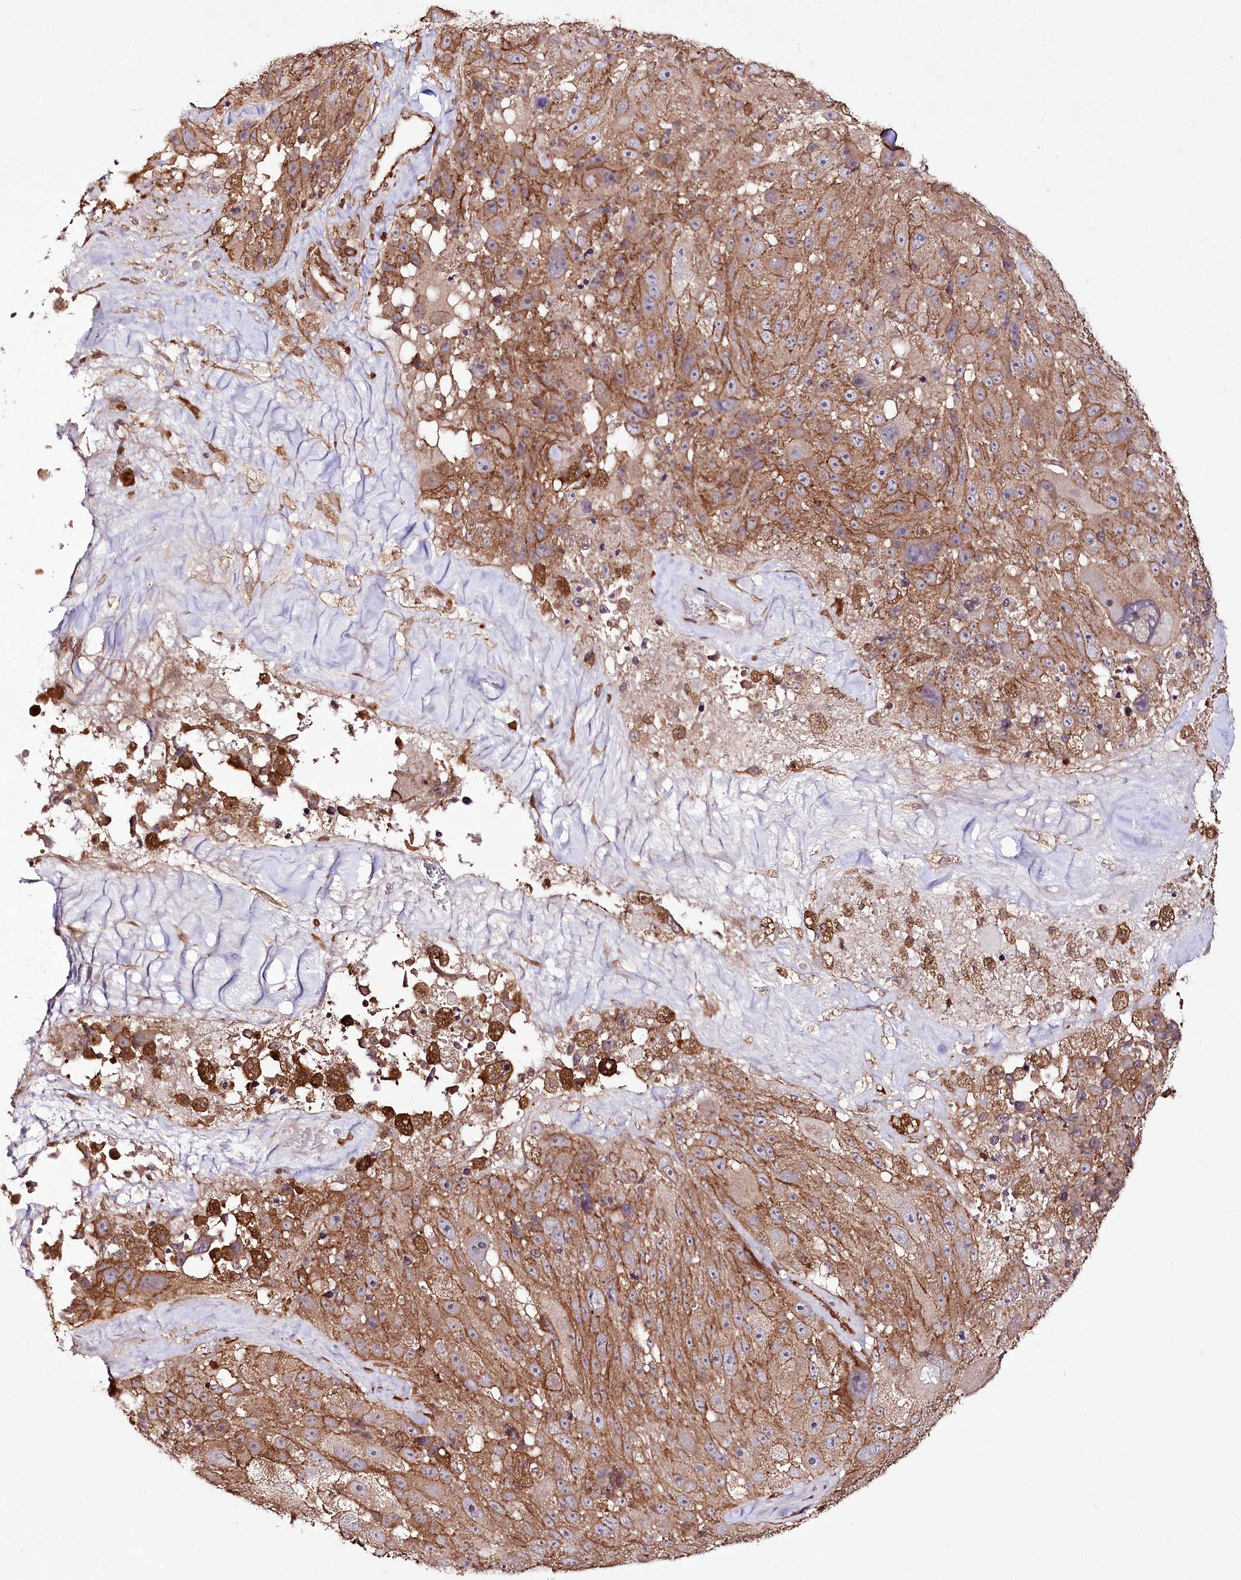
{"staining": {"intensity": "moderate", "quantity": ">75%", "location": "cytoplasmic/membranous"}, "tissue": "melanoma", "cell_type": "Tumor cells", "image_type": "cancer", "snomed": [{"axis": "morphology", "description": "Malignant melanoma, Metastatic site"}, {"axis": "topography", "description": "Lymph node"}], "caption": "Immunohistochemical staining of human malignant melanoma (metastatic site) shows medium levels of moderate cytoplasmic/membranous staining in approximately >75% of tumor cells.", "gene": "DHX29", "patient": {"sex": "male", "age": 62}}